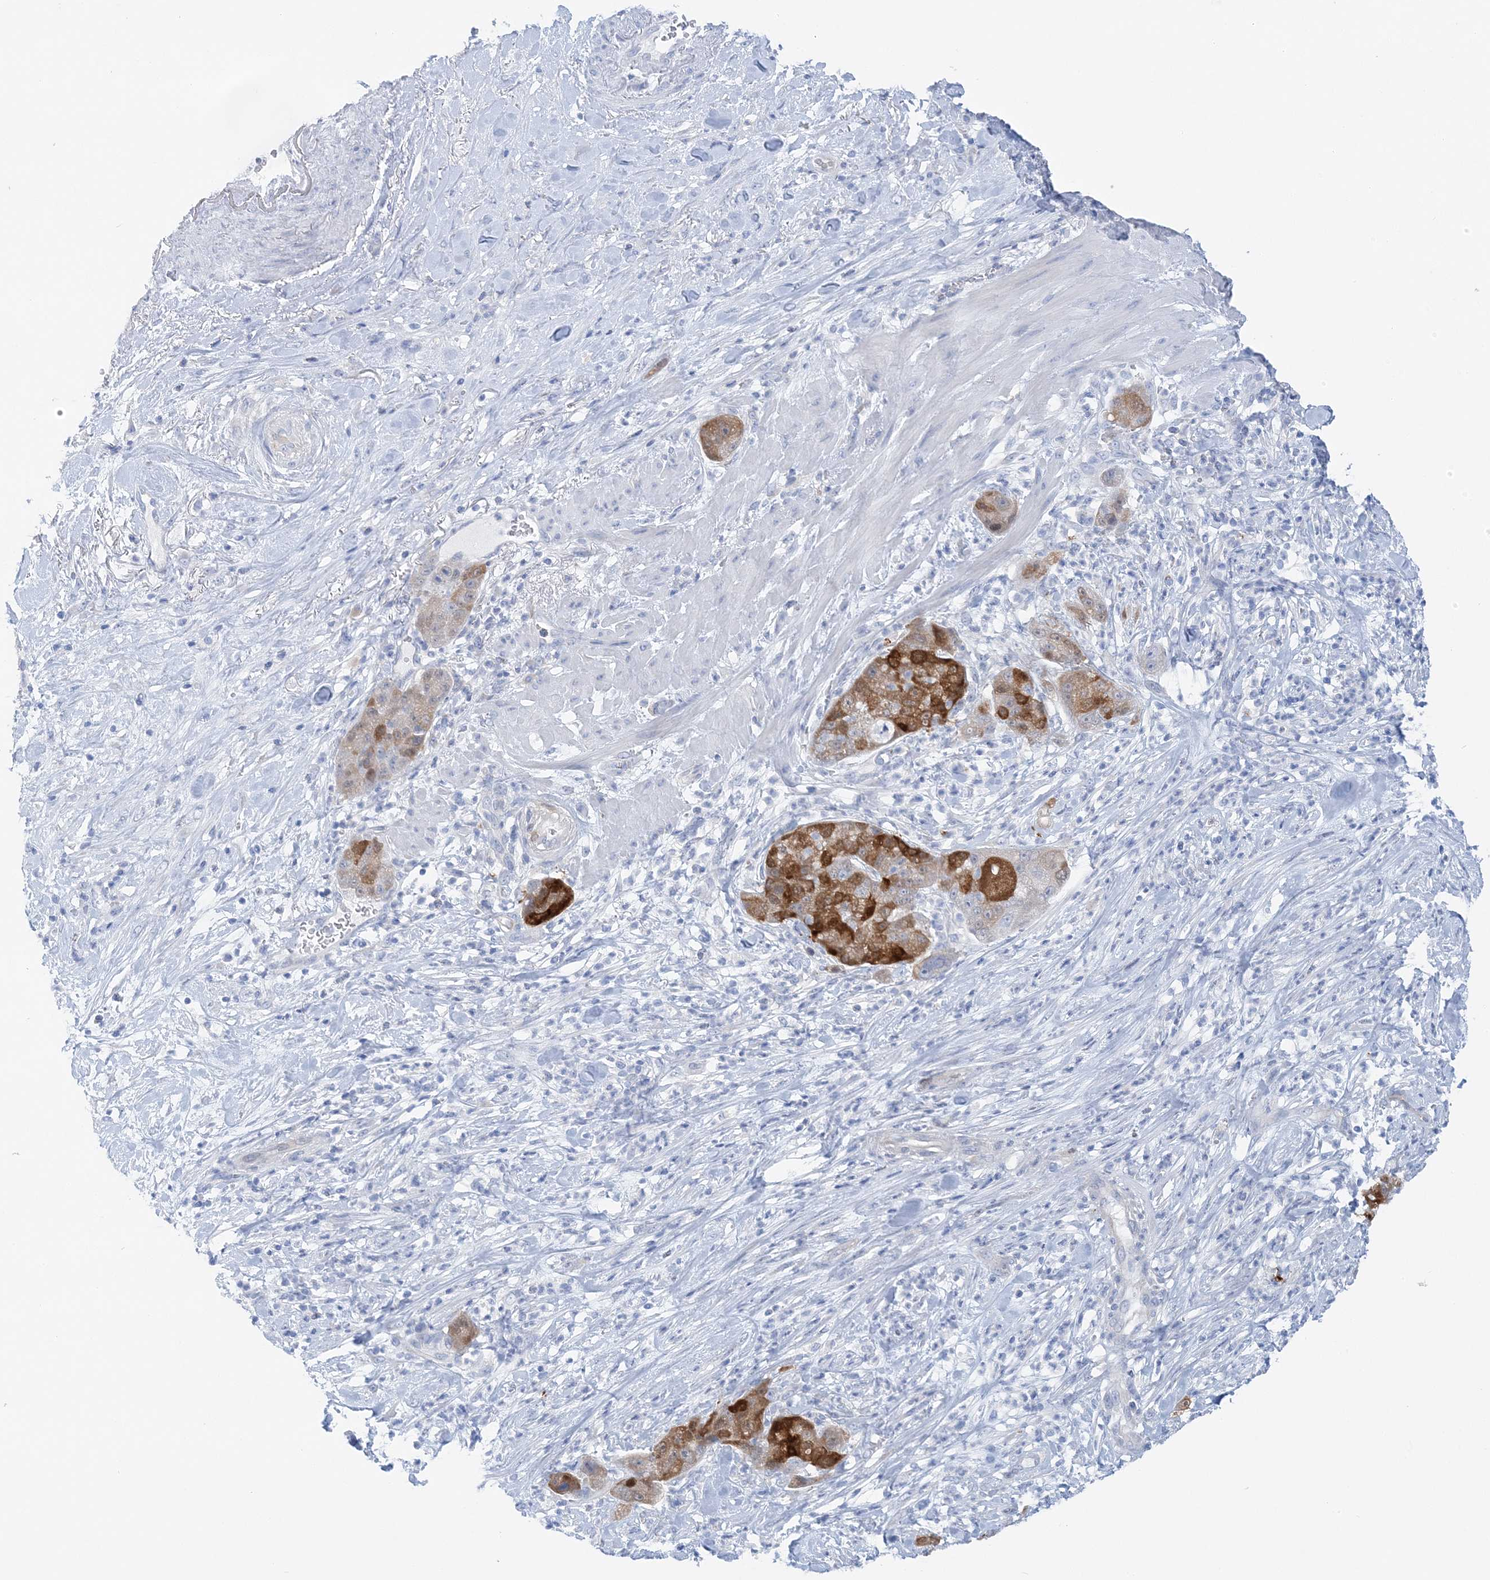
{"staining": {"intensity": "strong", "quantity": "<25%", "location": "cytoplasmic/membranous"}, "tissue": "pancreatic cancer", "cell_type": "Tumor cells", "image_type": "cancer", "snomed": [{"axis": "morphology", "description": "Adenocarcinoma, NOS"}, {"axis": "topography", "description": "Pancreas"}], "caption": "Protein expression analysis of pancreatic adenocarcinoma shows strong cytoplasmic/membranous expression in about <25% of tumor cells.", "gene": "HMGCS1", "patient": {"sex": "female", "age": 78}}